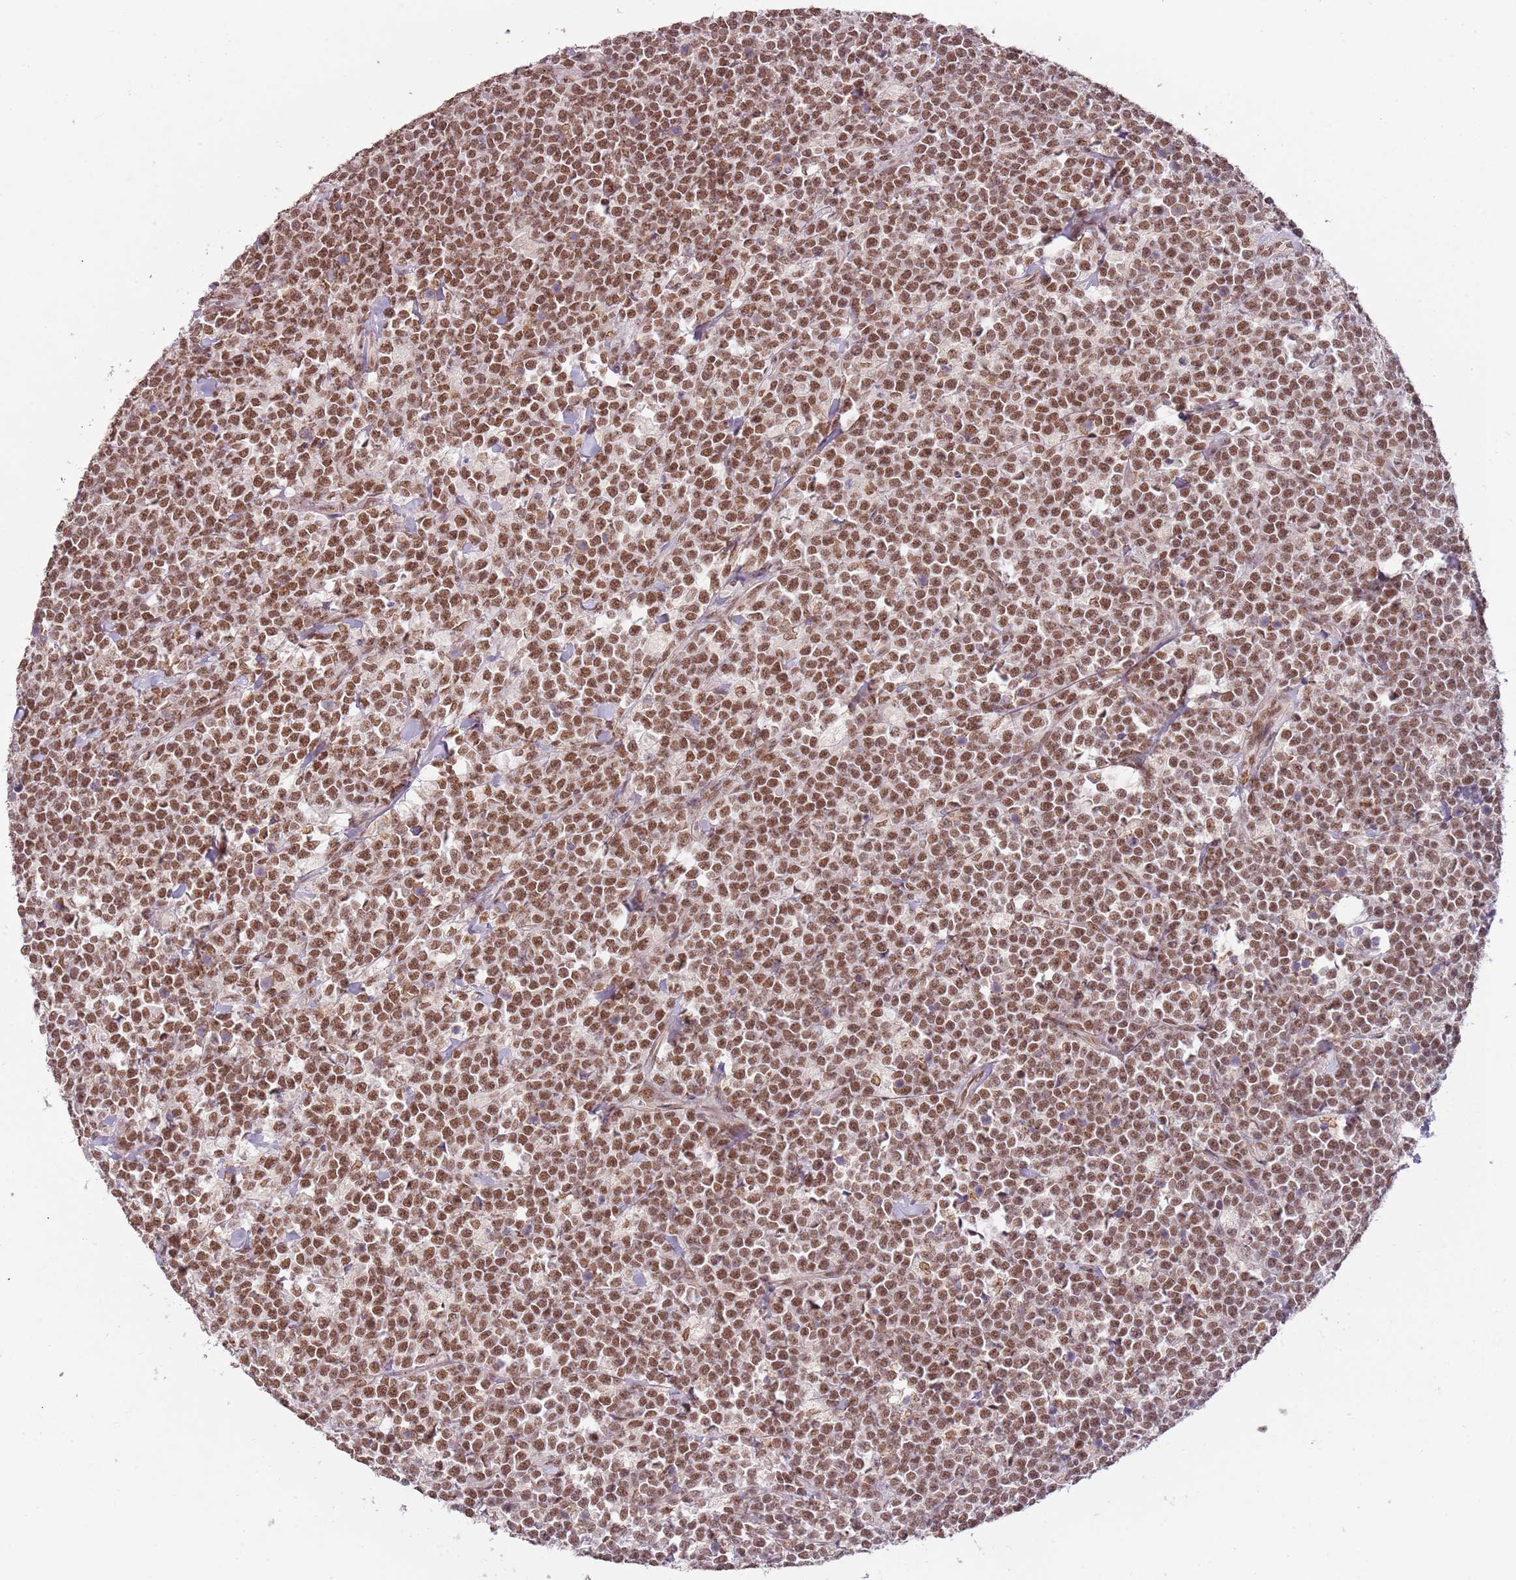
{"staining": {"intensity": "moderate", "quantity": ">75%", "location": "nuclear"}, "tissue": "lymphoma", "cell_type": "Tumor cells", "image_type": "cancer", "snomed": [{"axis": "morphology", "description": "Malignant lymphoma, non-Hodgkin's type, High grade"}, {"axis": "topography", "description": "Small intestine"}, {"axis": "topography", "description": "Colon"}], "caption": "Human high-grade malignant lymphoma, non-Hodgkin's type stained for a protein (brown) reveals moderate nuclear positive expression in approximately >75% of tumor cells.", "gene": "FAM120AOS", "patient": {"sex": "male", "age": 8}}